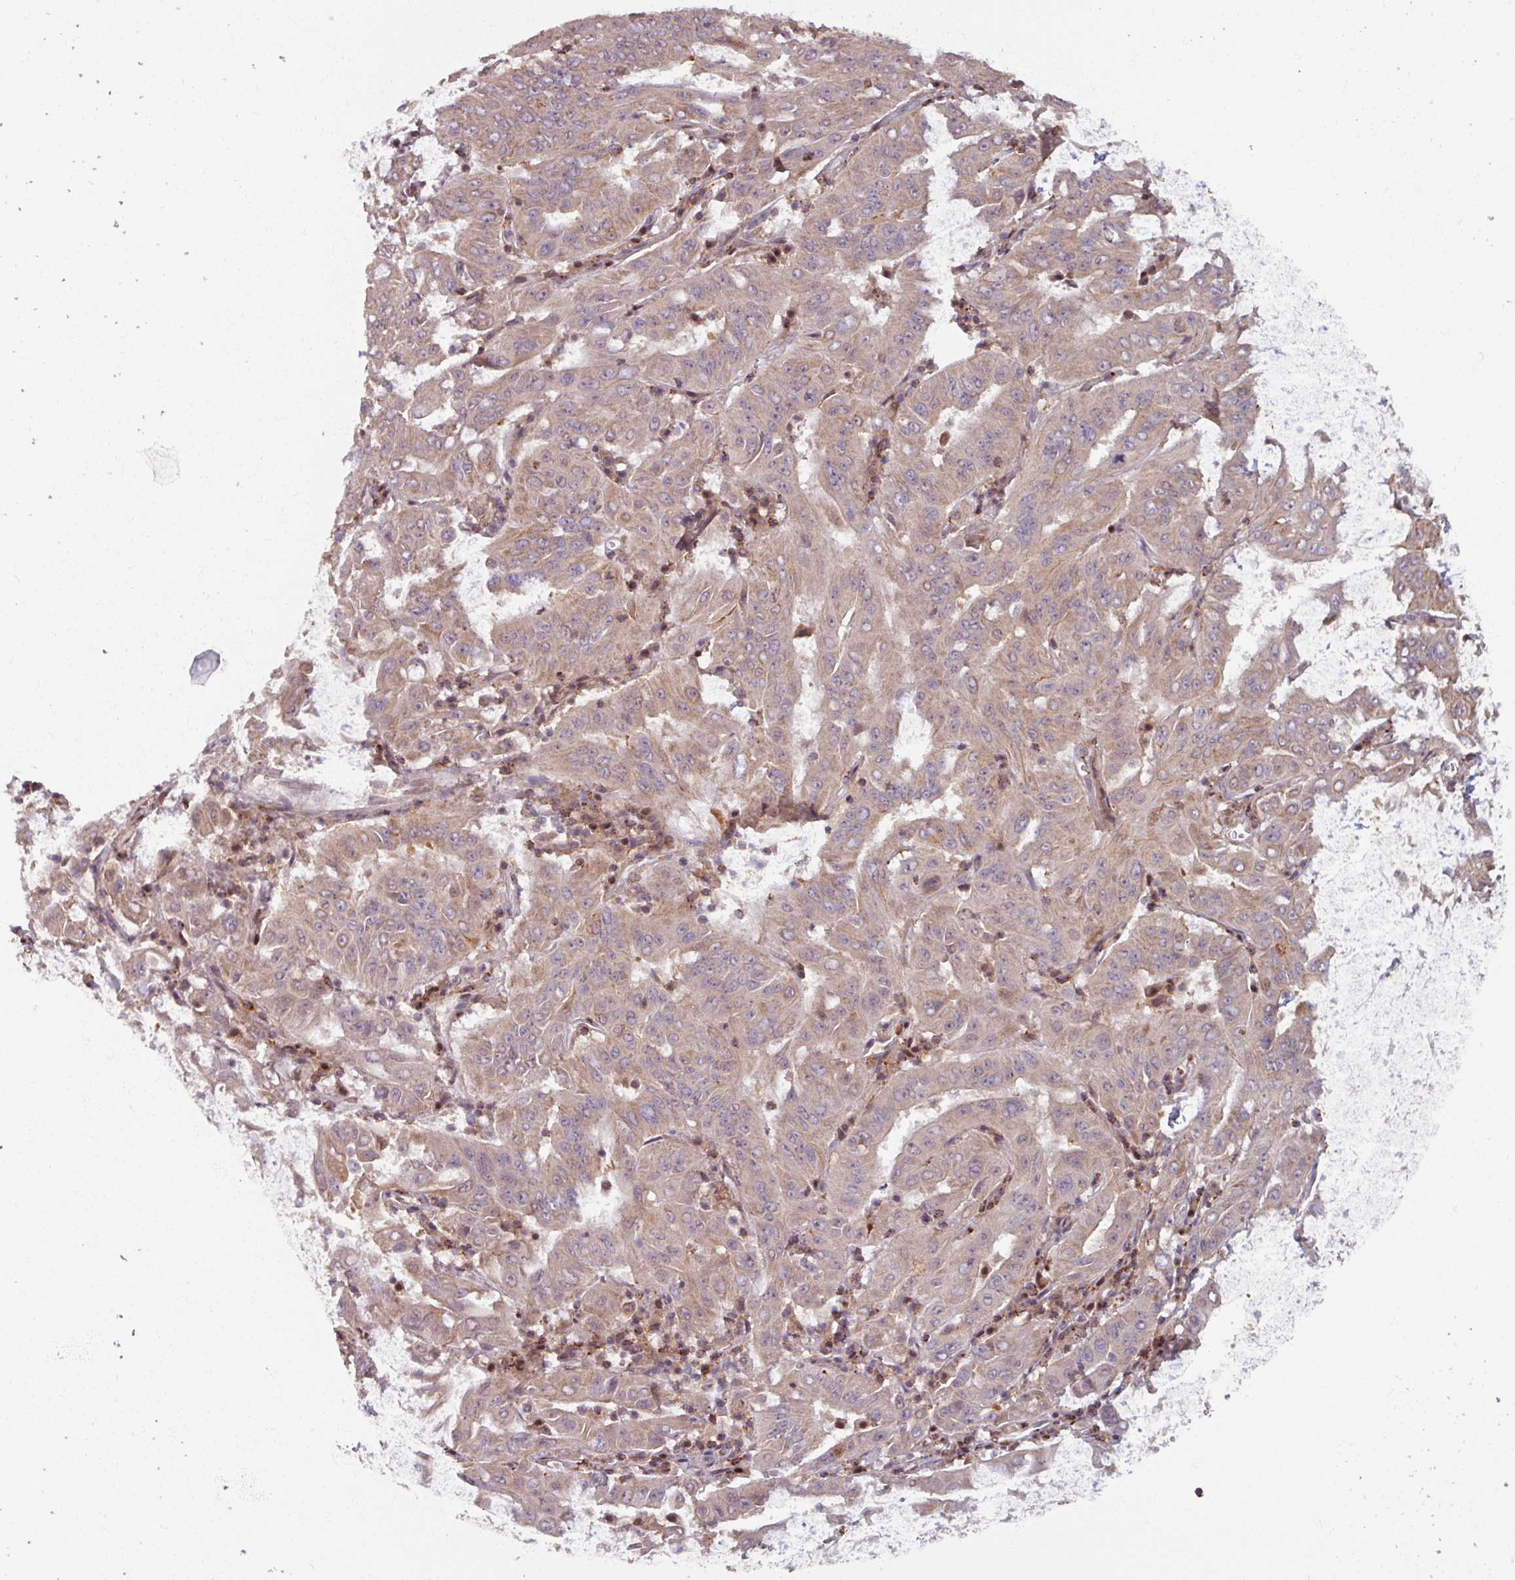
{"staining": {"intensity": "weak", "quantity": "25%-75%", "location": "cytoplasmic/membranous"}, "tissue": "pancreatic cancer", "cell_type": "Tumor cells", "image_type": "cancer", "snomed": [{"axis": "morphology", "description": "Adenocarcinoma, NOS"}, {"axis": "topography", "description": "Pancreas"}], "caption": "A histopathology image showing weak cytoplasmic/membranous staining in about 25%-75% of tumor cells in adenocarcinoma (pancreatic), as visualized by brown immunohistochemical staining.", "gene": "OR6B1", "patient": {"sex": "male", "age": 63}}